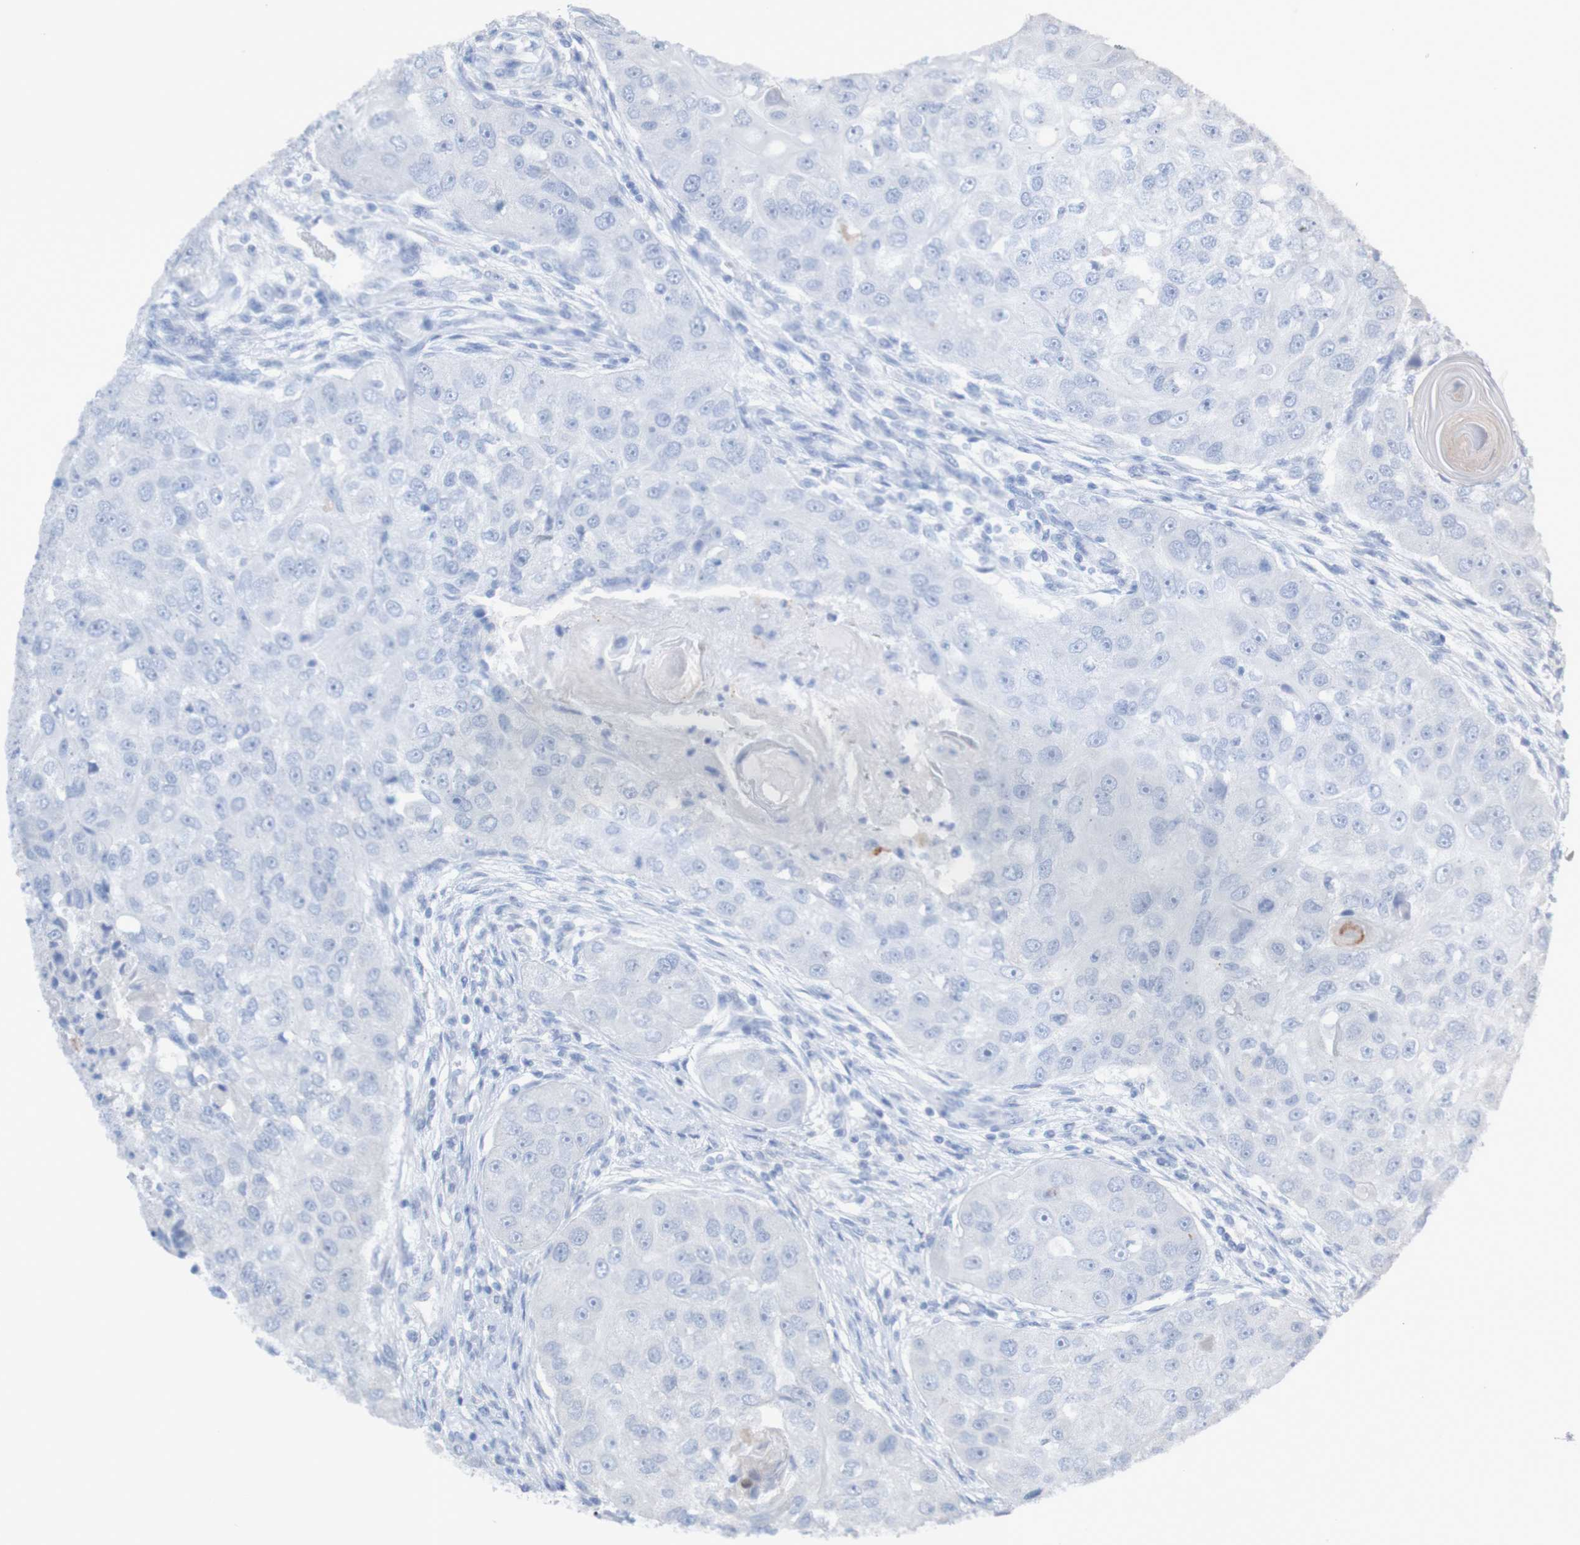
{"staining": {"intensity": "negative", "quantity": "none", "location": "none"}, "tissue": "head and neck cancer", "cell_type": "Tumor cells", "image_type": "cancer", "snomed": [{"axis": "morphology", "description": "Normal tissue, NOS"}, {"axis": "morphology", "description": "Squamous cell carcinoma, NOS"}, {"axis": "topography", "description": "Skeletal muscle"}, {"axis": "topography", "description": "Head-Neck"}], "caption": "DAB immunohistochemical staining of human head and neck cancer displays no significant positivity in tumor cells.", "gene": "ITLN1", "patient": {"sex": "male", "age": 51}}